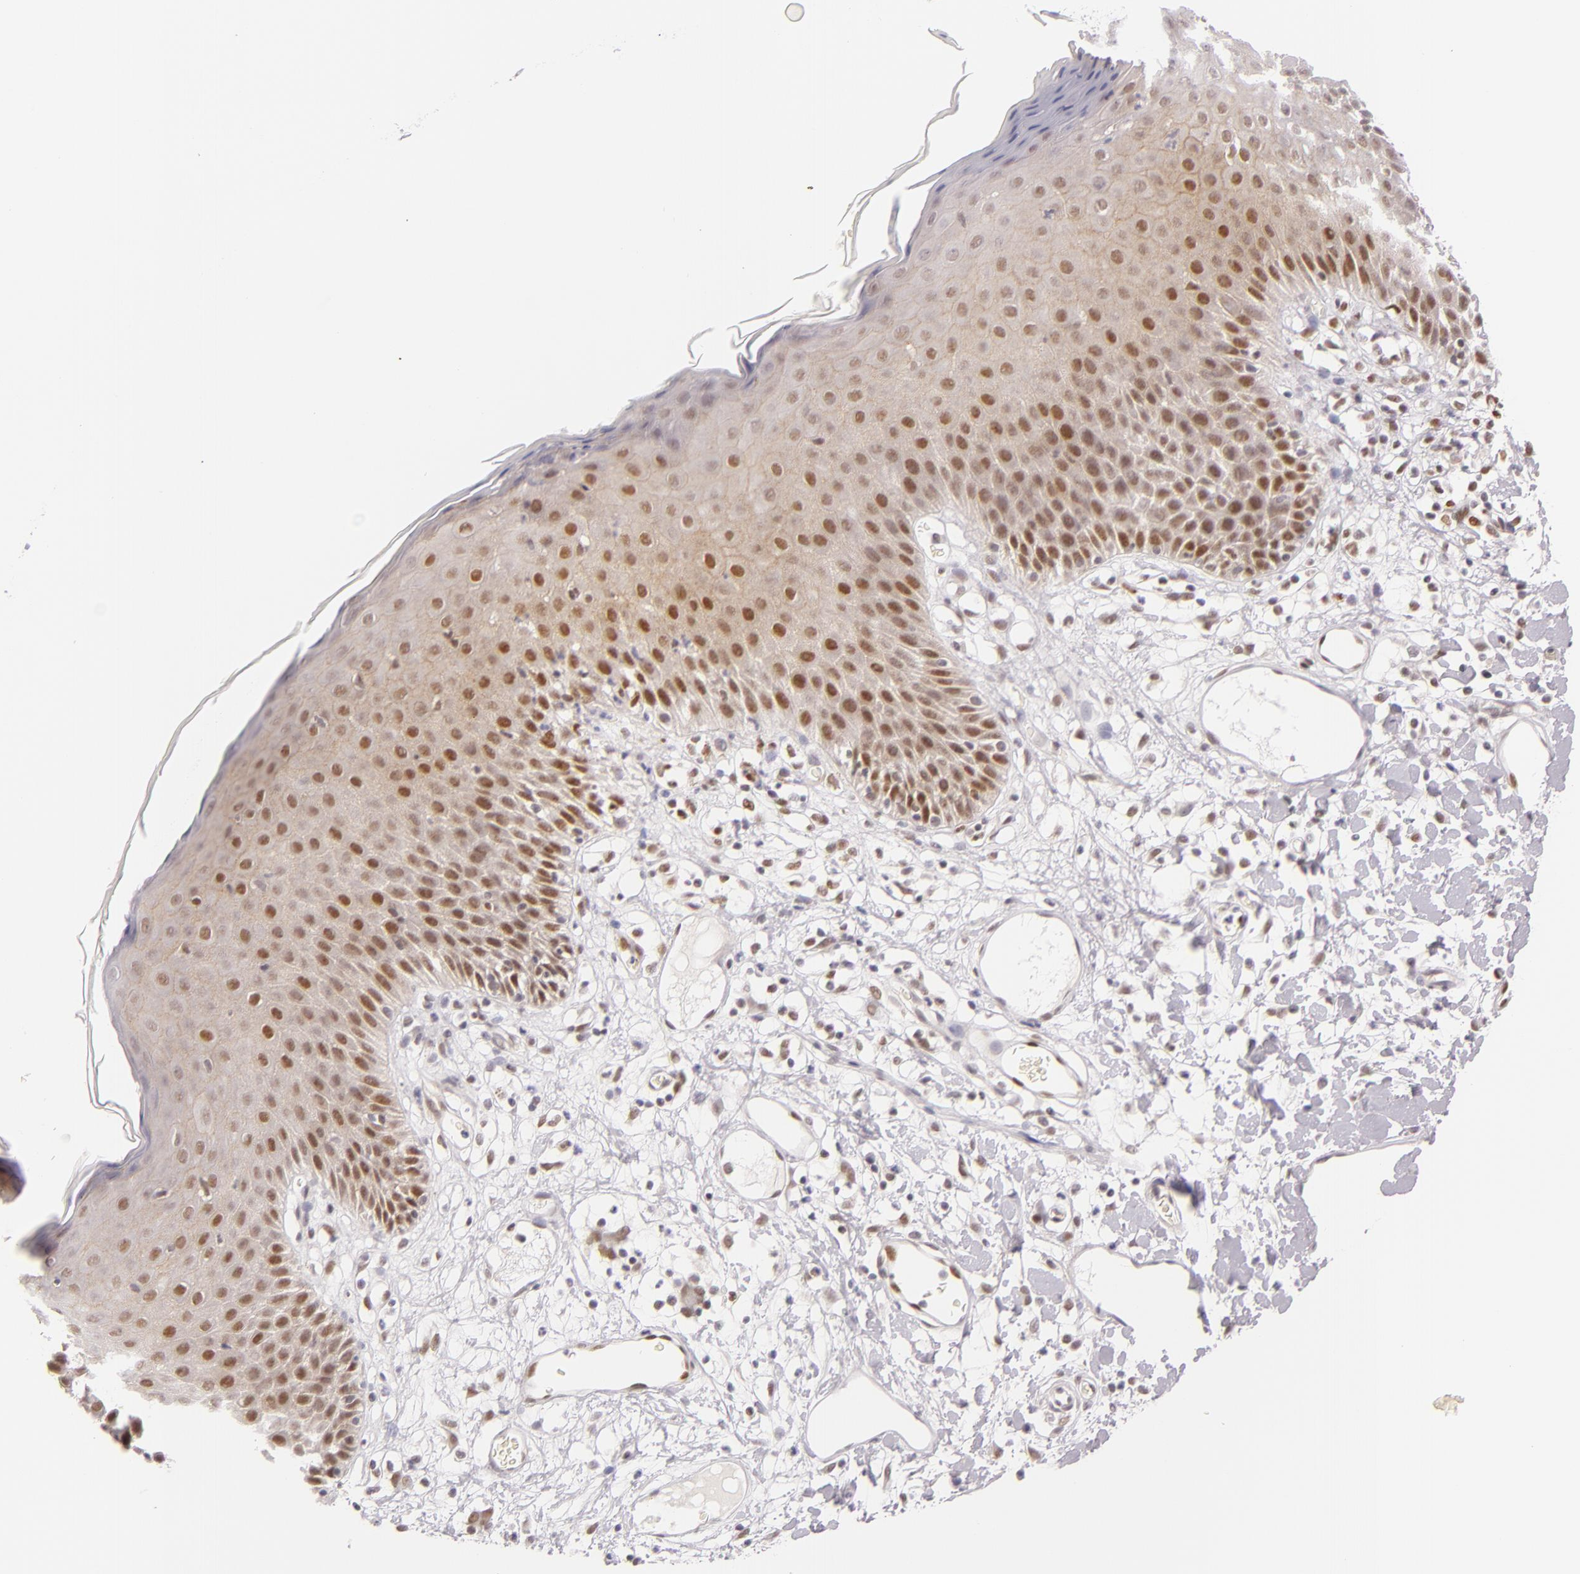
{"staining": {"intensity": "moderate", "quantity": "25%-75%", "location": "cytoplasmic/membranous,nuclear"}, "tissue": "skin", "cell_type": "Epidermal cells", "image_type": "normal", "snomed": [{"axis": "morphology", "description": "Normal tissue, NOS"}, {"axis": "topography", "description": "Vulva"}, {"axis": "topography", "description": "Peripheral nerve tissue"}], "caption": "A high-resolution micrograph shows IHC staining of unremarkable skin, which reveals moderate cytoplasmic/membranous,nuclear positivity in approximately 25%-75% of epidermal cells.", "gene": "BCL3", "patient": {"sex": "female", "age": 68}}